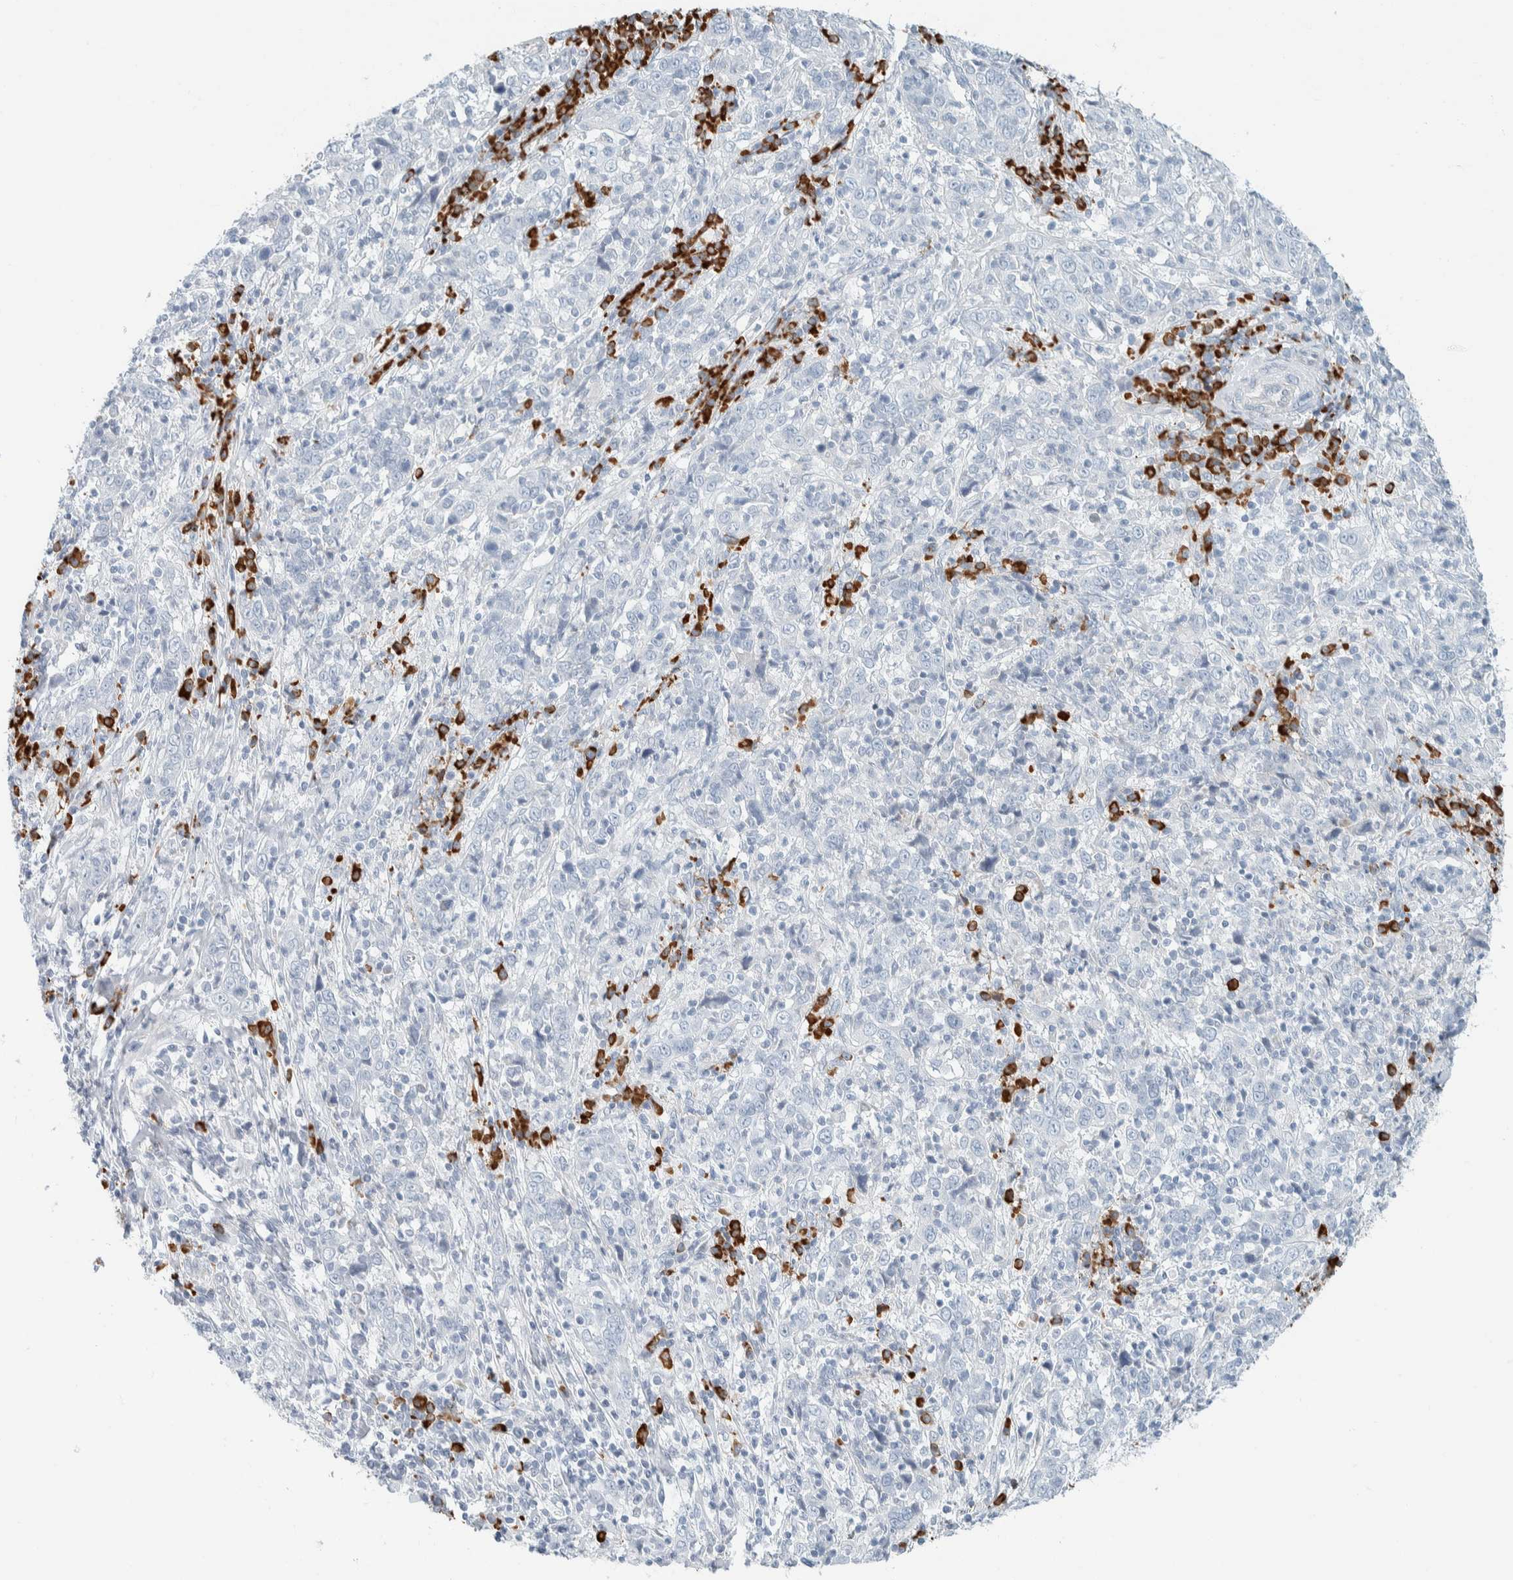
{"staining": {"intensity": "negative", "quantity": "none", "location": "none"}, "tissue": "cervical cancer", "cell_type": "Tumor cells", "image_type": "cancer", "snomed": [{"axis": "morphology", "description": "Squamous cell carcinoma, NOS"}, {"axis": "topography", "description": "Cervix"}], "caption": "Immunohistochemistry (IHC) photomicrograph of neoplastic tissue: cervical cancer (squamous cell carcinoma) stained with DAB exhibits no significant protein positivity in tumor cells.", "gene": "ARHGAP27", "patient": {"sex": "female", "age": 46}}